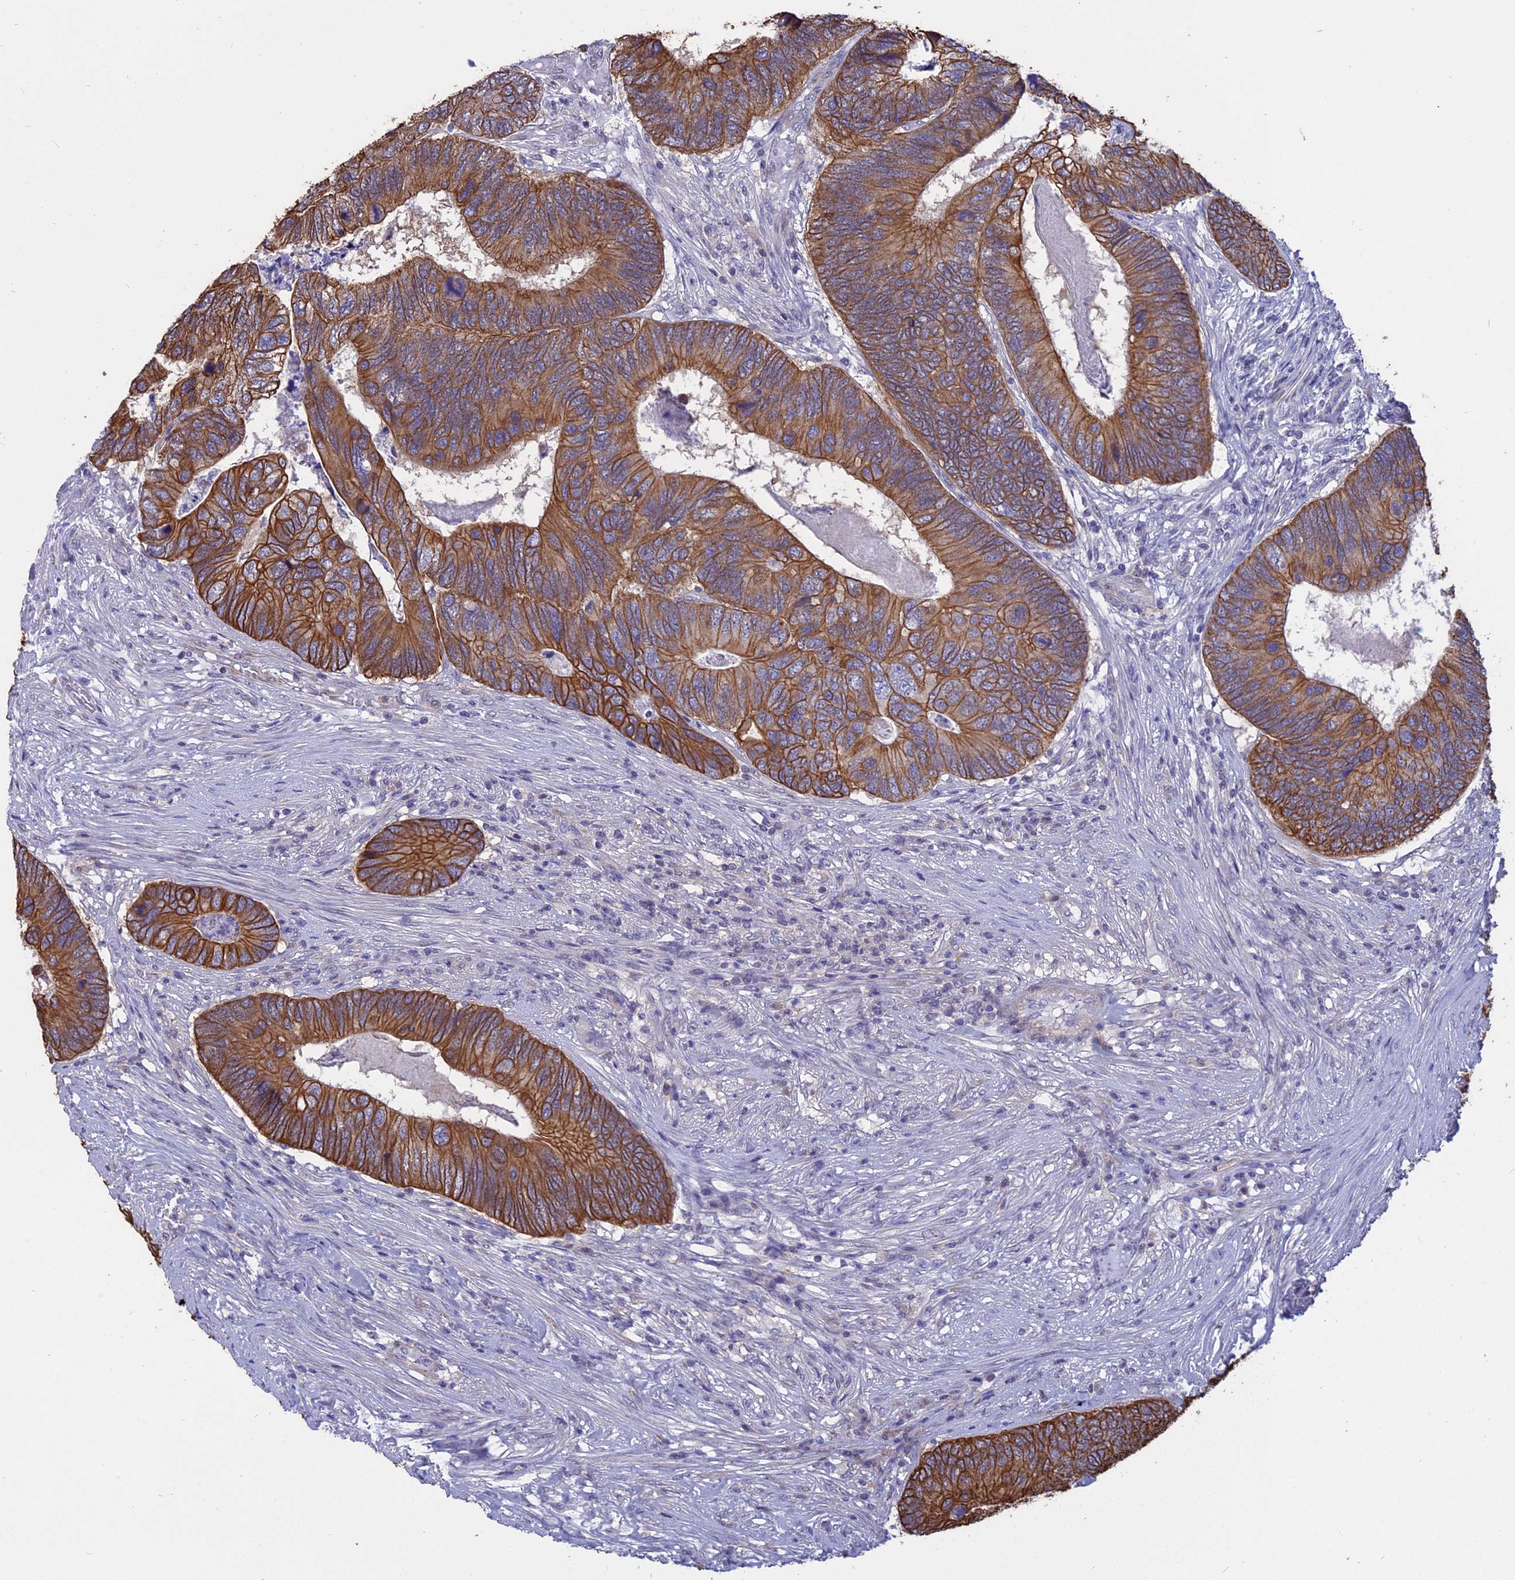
{"staining": {"intensity": "strong", "quantity": ">75%", "location": "cytoplasmic/membranous"}, "tissue": "colorectal cancer", "cell_type": "Tumor cells", "image_type": "cancer", "snomed": [{"axis": "morphology", "description": "Adenocarcinoma, NOS"}, {"axis": "topography", "description": "Colon"}], "caption": "Protein staining by immunohistochemistry displays strong cytoplasmic/membranous staining in approximately >75% of tumor cells in colorectal cancer (adenocarcinoma). The staining is performed using DAB (3,3'-diaminobenzidine) brown chromogen to label protein expression. The nuclei are counter-stained blue using hematoxylin.", "gene": "STUB1", "patient": {"sex": "female", "age": 67}}